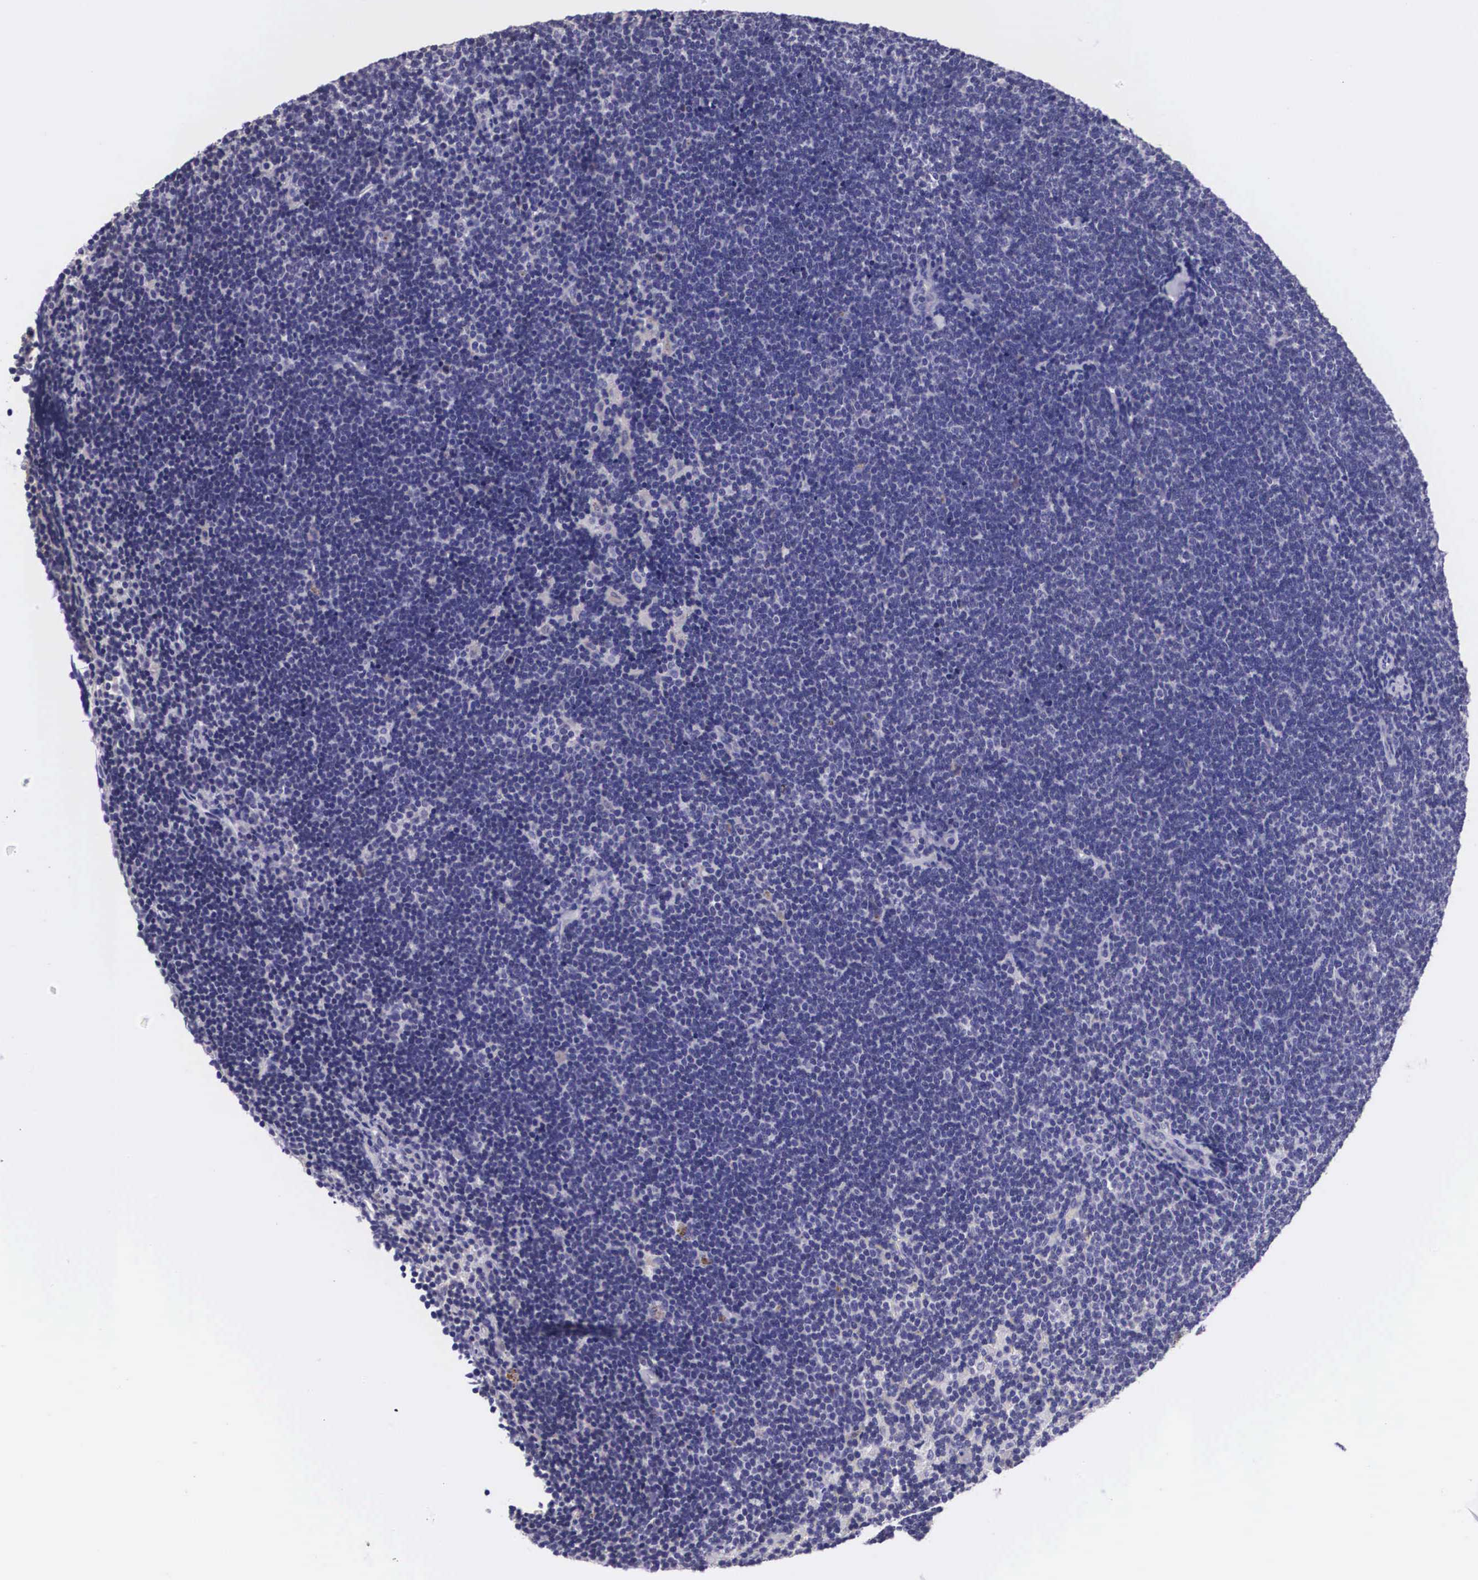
{"staining": {"intensity": "negative", "quantity": "none", "location": "none"}, "tissue": "lymphoma", "cell_type": "Tumor cells", "image_type": "cancer", "snomed": [{"axis": "morphology", "description": "Malignant lymphoma, non-Hodgkin's type, Low grade"}, {"axis": "topography", "description": "Lymph node"}], "caption": "An immunohistochemistry micrograph of malignant lymphoma, non-Hodgkin's type (low-grade) is shown. There is no staining in tumor cells of malignant lymphoma, non-Hodgkin's type (low-grade).", "gene": "ARG2", "patient": {"sex": "female", "age": 51}}